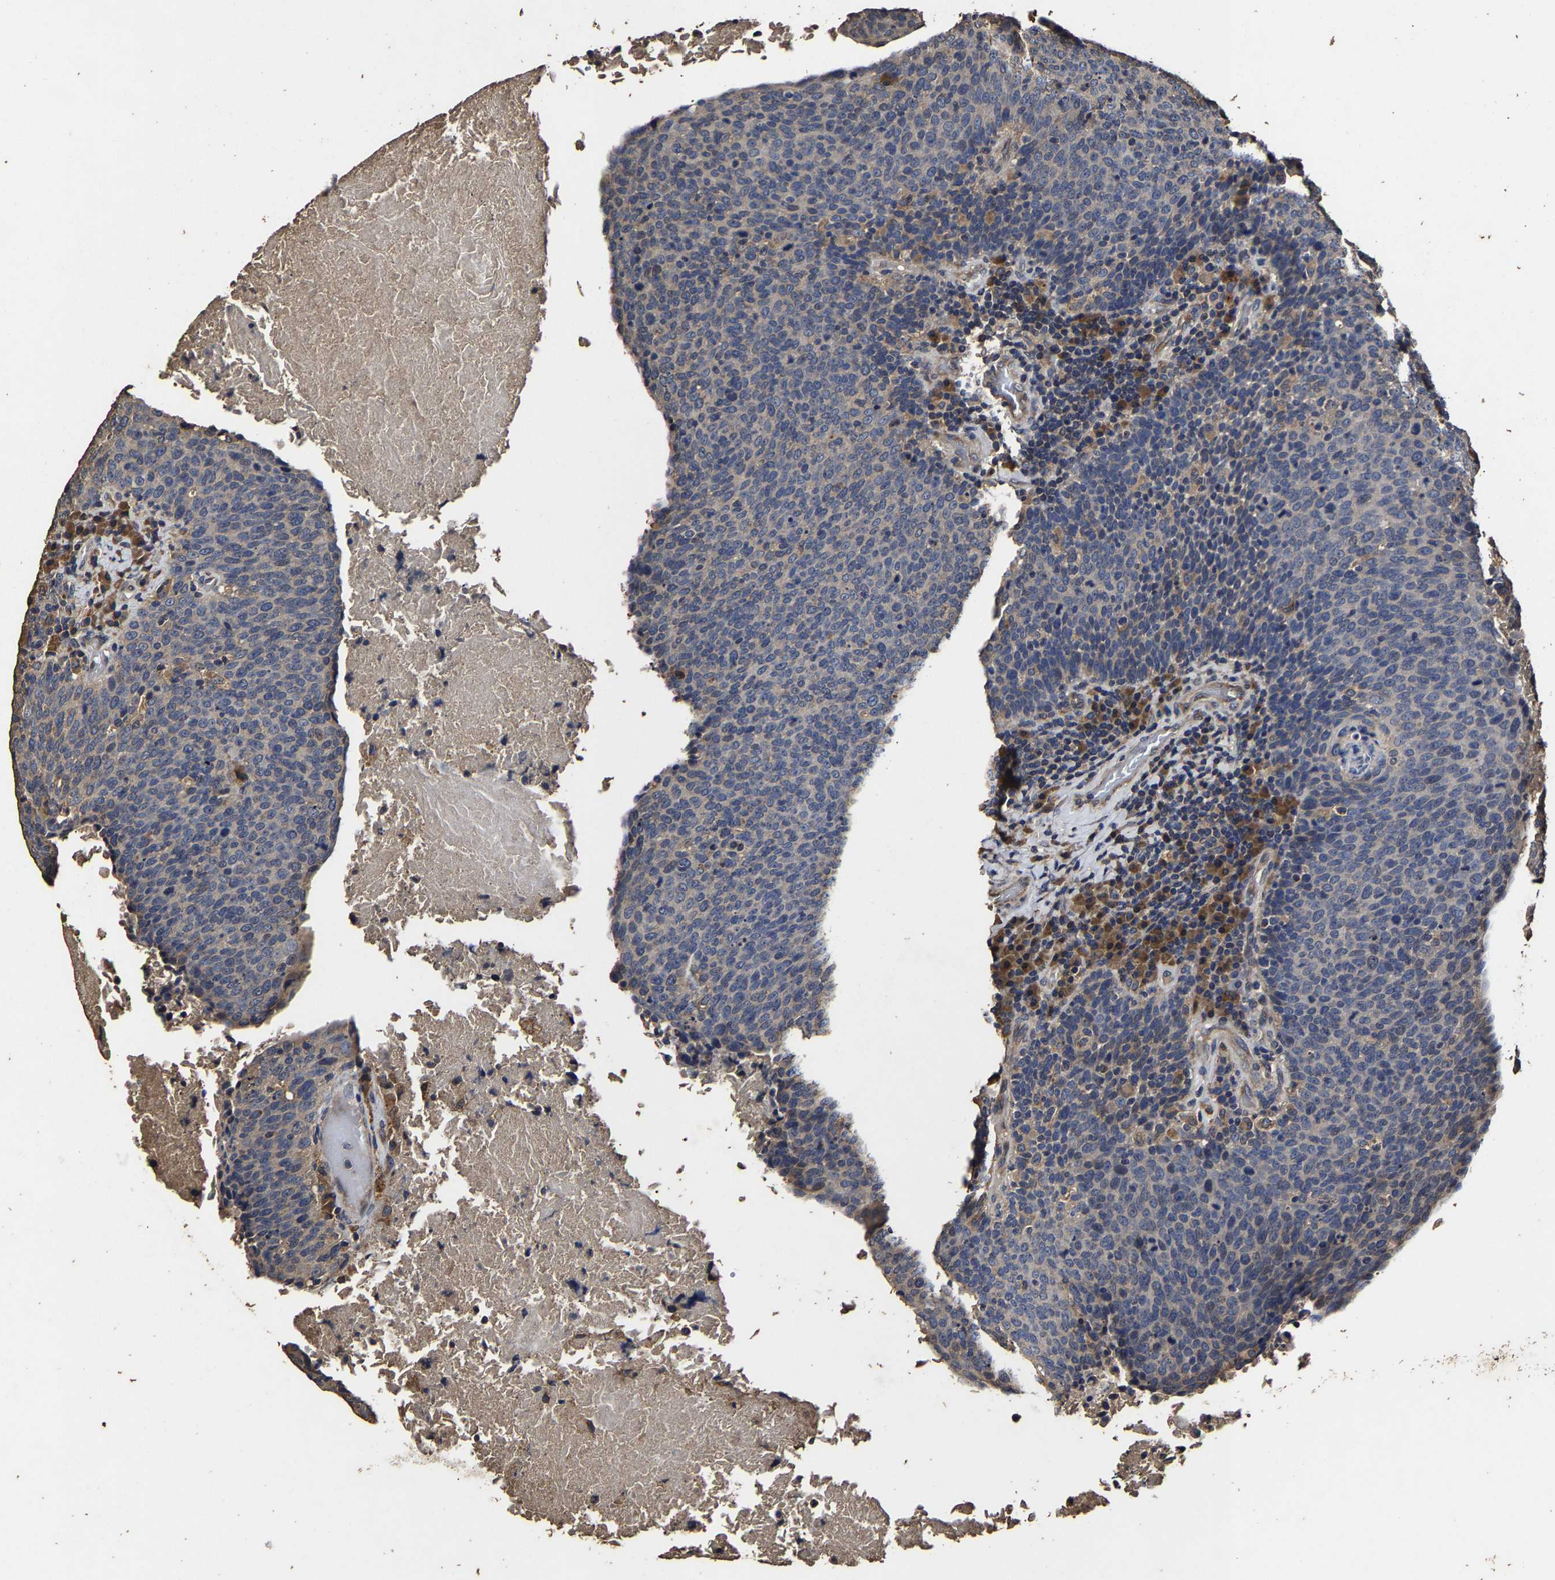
{"staining": {"intensity": "weak", "quantity": "<25%", "location": "cytoplasmic/membranous"}, "tissue": "head and neck cancer", "cell_type": "Tumor cells", "image_type": "cancer", "snomed": [{"axis": "morphology", "description": "Squamous cell carcinoma, NOS"}, {"axis": "morphology", "description": "Squamous cell carcinoma, metastatic, NOS"}, {"axis": "topography", "description": "Lymph node"}, {"axis": "topography", "description": "Head-Neck"}], "caption": "Tumor cells show no significant protein expression in head and neck metastatic squamous cell carcinoma.", "gene": "PPM1K", "patient": {"sex": "male", "age": 62}}